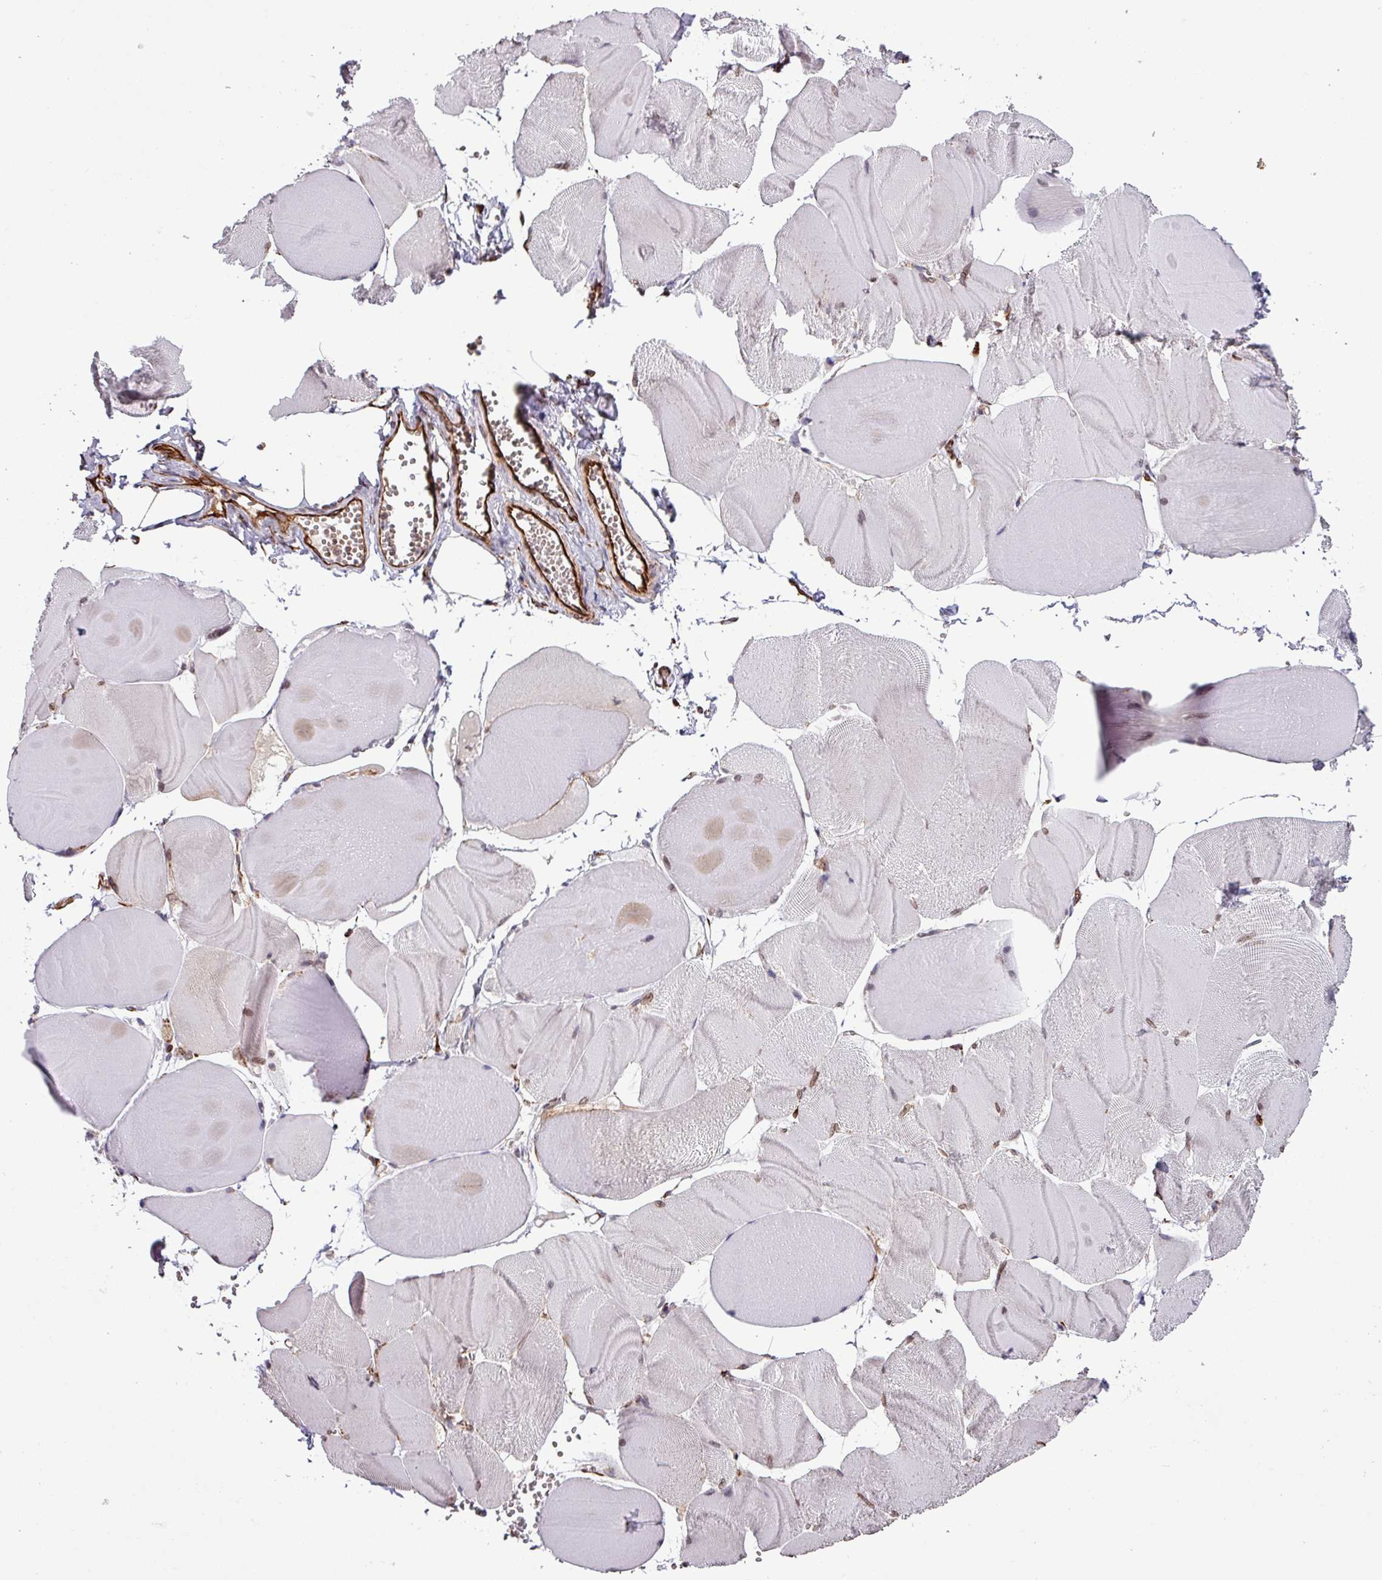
{"staining": {"intensity": "weak", "quantity": "25%-75%", "location": "nuclear"}, "tissue": "skeletal muscle", "cell_type": "Myocytes", "image_type": "normal", "snomed": [{"axis": "morphology", "description": "Normal tissue, NOS"}, {"axis": "morphology", "description": "Basal cell carcinoma"}, {"axis": "topography", "description": "Skeletal muscle"}], "caption": "The histopathology image shows immunohistochemical staining of unremarkable skeletal muscle. There is weak nuclear staining is identified in about 25%-75% of myocytes.", "gene": "CHD3", "patient": {"sex": "female", "age": 64}}